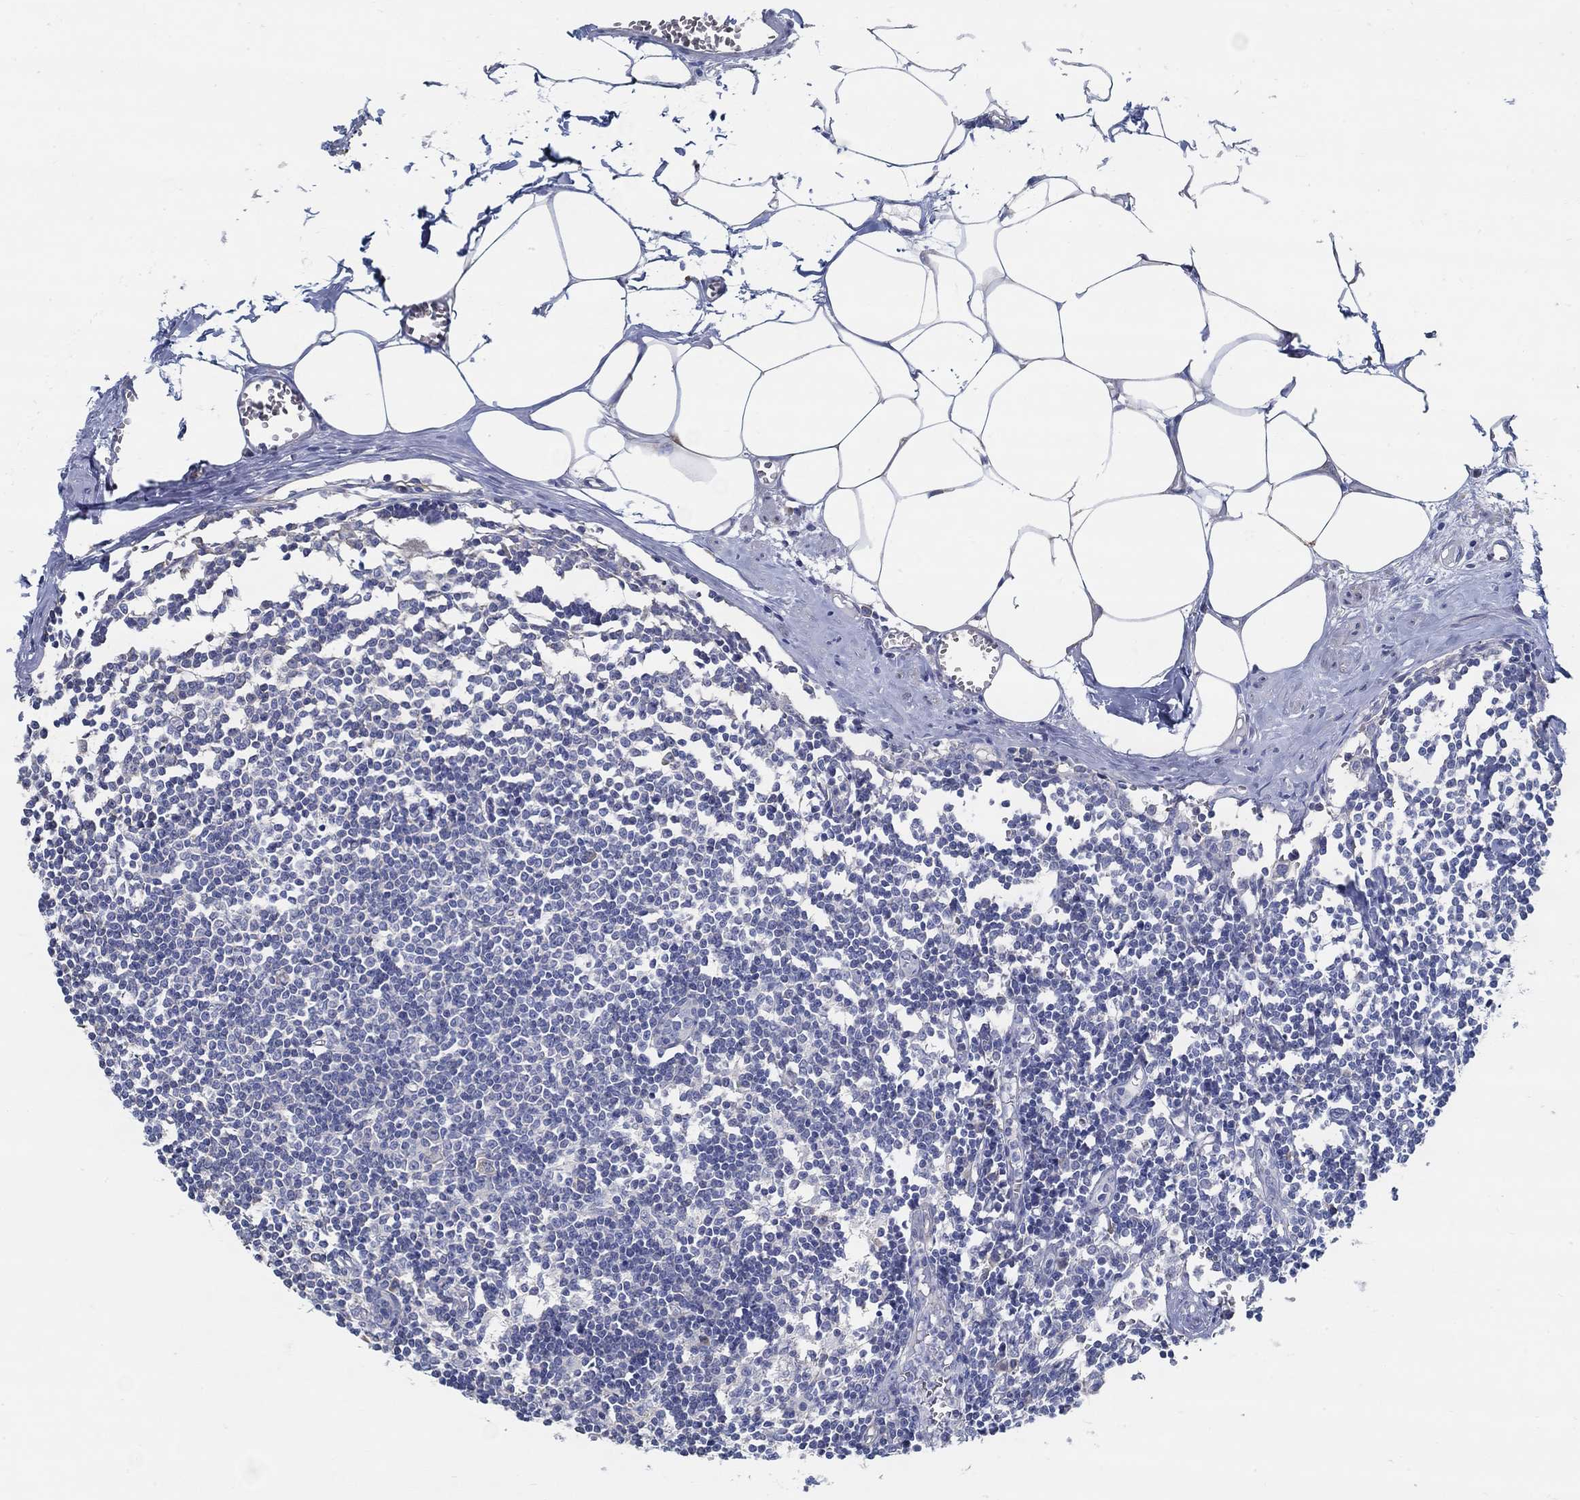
{"staining": {"intensity": "negative", "quantity": "none", "location": "none"}, "tissue": "lymph node", "cell_type": "Germinal center cells", "image_type": "normal", "snomed": [{"axis": "morphology", "description": "Normal tissue, NOS"}, {"axis": "topography", "description": "Lymph node"}], "caption": "This image is of normal lymph node stained with immunohistochemistry to label a protein in brown with the nuclei are counter-stained blue. There is no expression in germinal center cells. The staining was performed using DAB (3,3'-diaminobenzidine) to visualize the protein expression in brown, while the nuclei were stained in blue with hematoxylin (Magnification: 20x).", "gene": "C15orf39", "patient": {"sex": "male", "age": 59}}